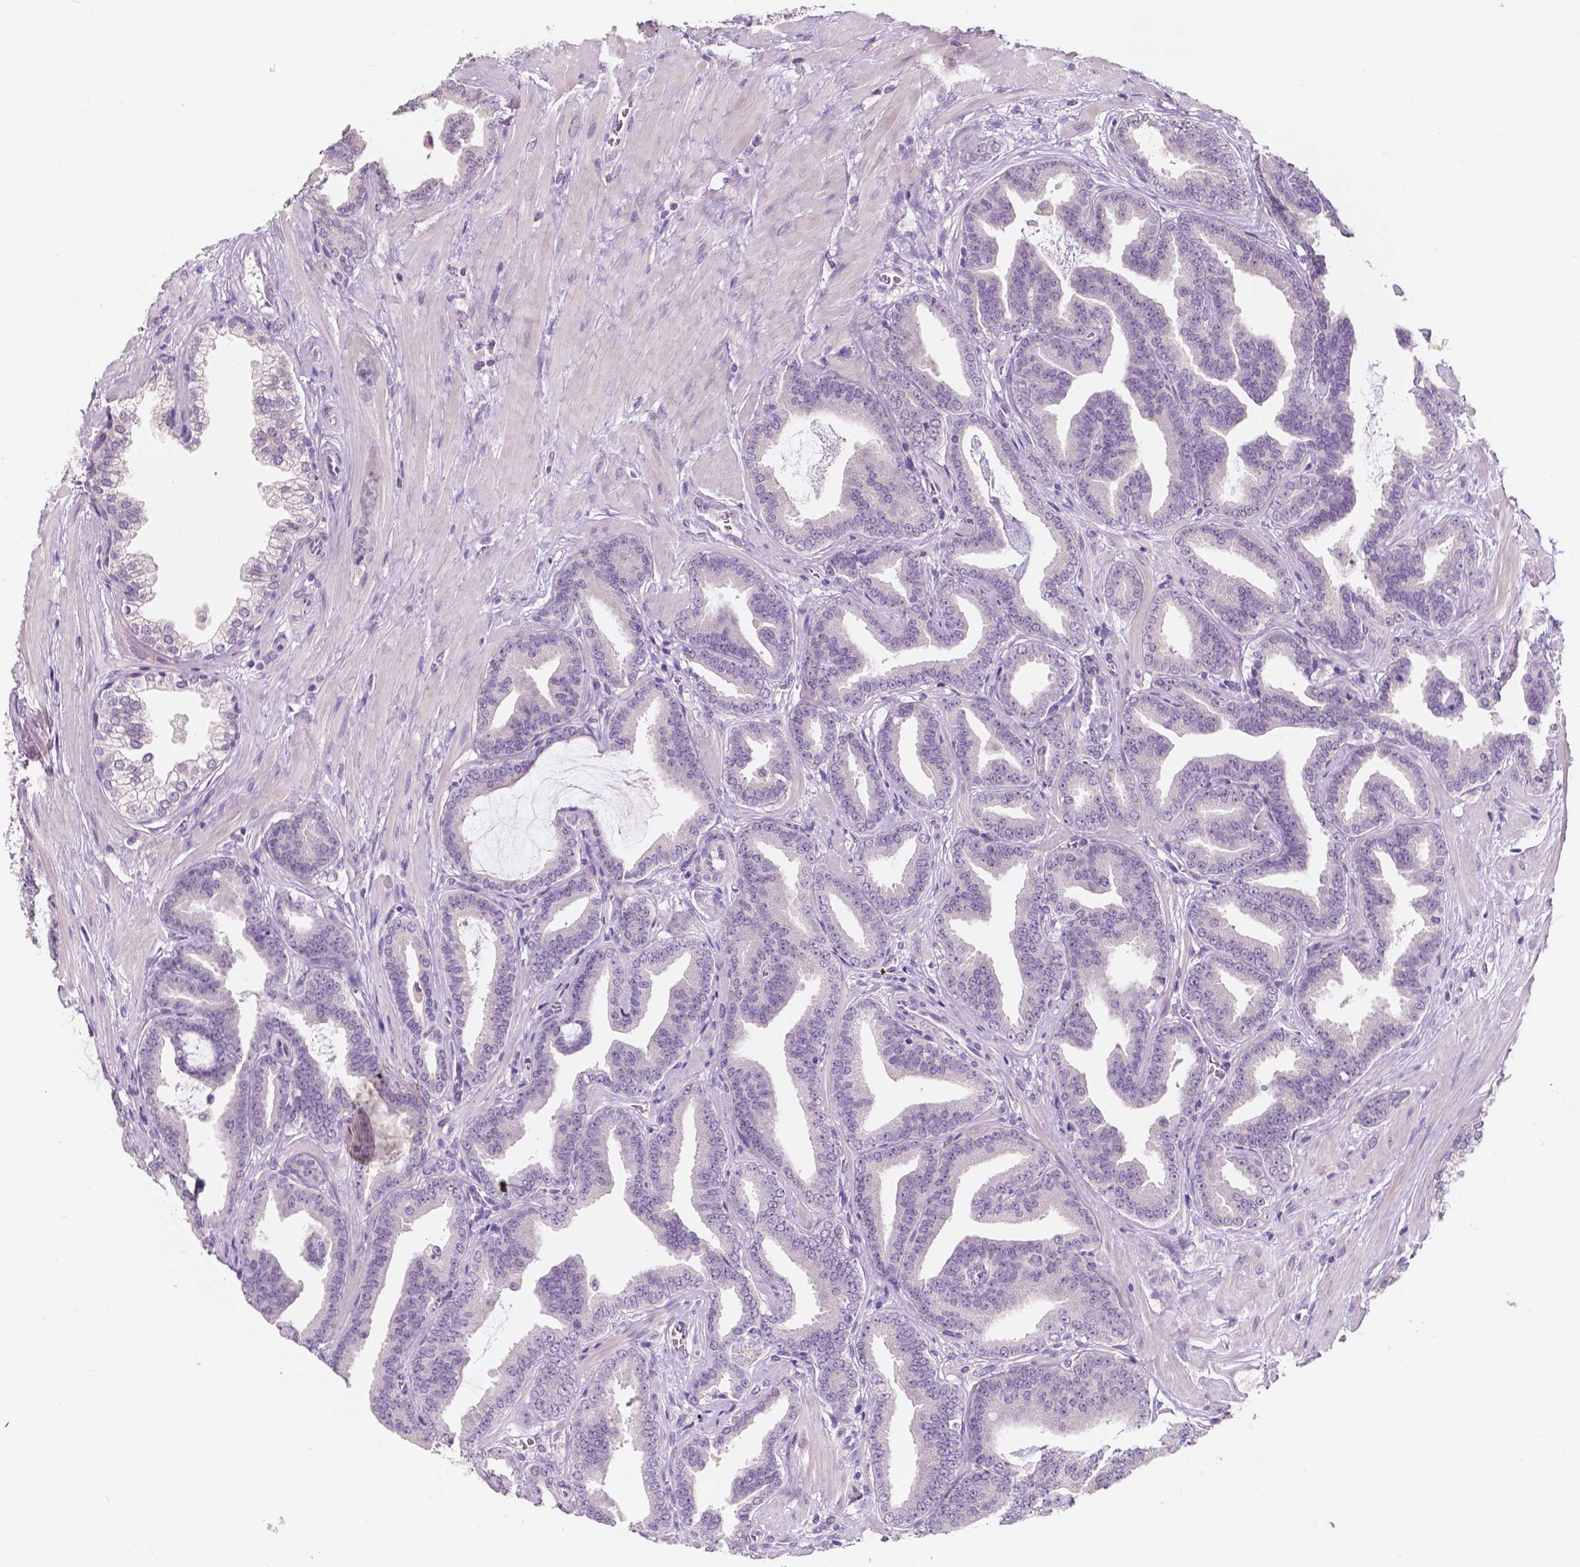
{"staining": {"intensity": "negative", "quantity": "none", "location": "none"}, "tissue": "prostate cancer", "cell_type": "Tumor cells", "image_type": "cancer", "snomed": [{"axis": "morphology", "description": "Adenocarcinoma, Low grade"}, {"axis": "topography", "description": "Prostate"}], "caption": "This is a histopathology image of immunohistochemistry (IHC) staining of prostate low-grade adenocarcinoma, which shows no staining in tumor cells. The staining is performed using DAB brown chromogen with nuclei counter-stained in using hematoxylin.", "gene": "TAL1", "patient": {"sex": "male", "age": 63}}